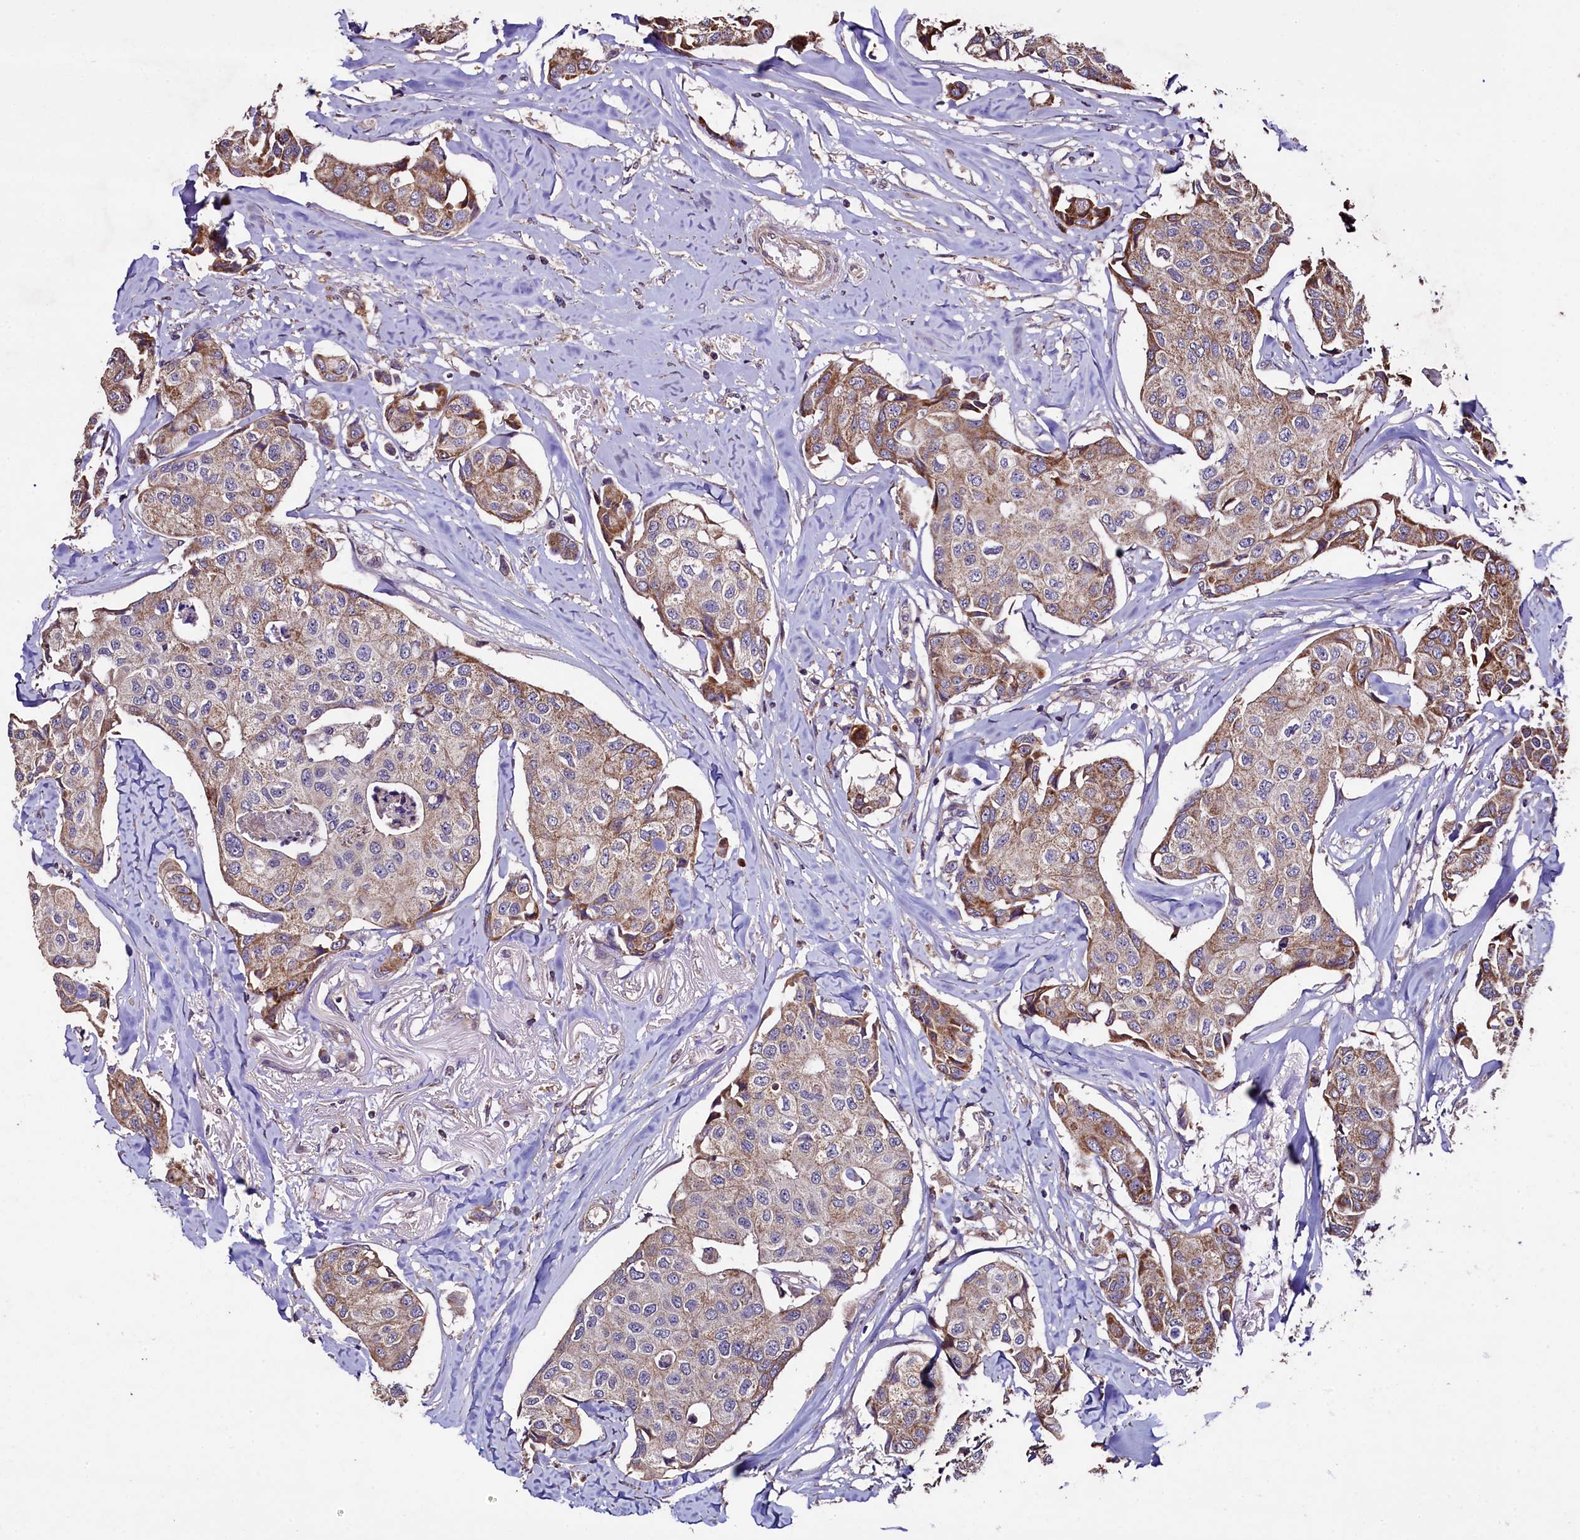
{"staining": {"intensity": "moderate", "quantity": "25%-75%", "location": "cytoplasmic/membranous"}, "tissue": "breast cancer", "cell_type": "Tumor cells", "image_type": "cancer", "snomed": [{"axis": "morphology", "description": "Duct carcinoma"}, {"axis": "topography", "description": "Breast"}], "caption": "There is medium levels of moderate cytoplasmic/membranous staining in tumor cells of breast cancer, as demonstrated by immunohistochemical staining (brown color).", "gene": "COQ9", "patient": {"sex": "female", "age": 80}}